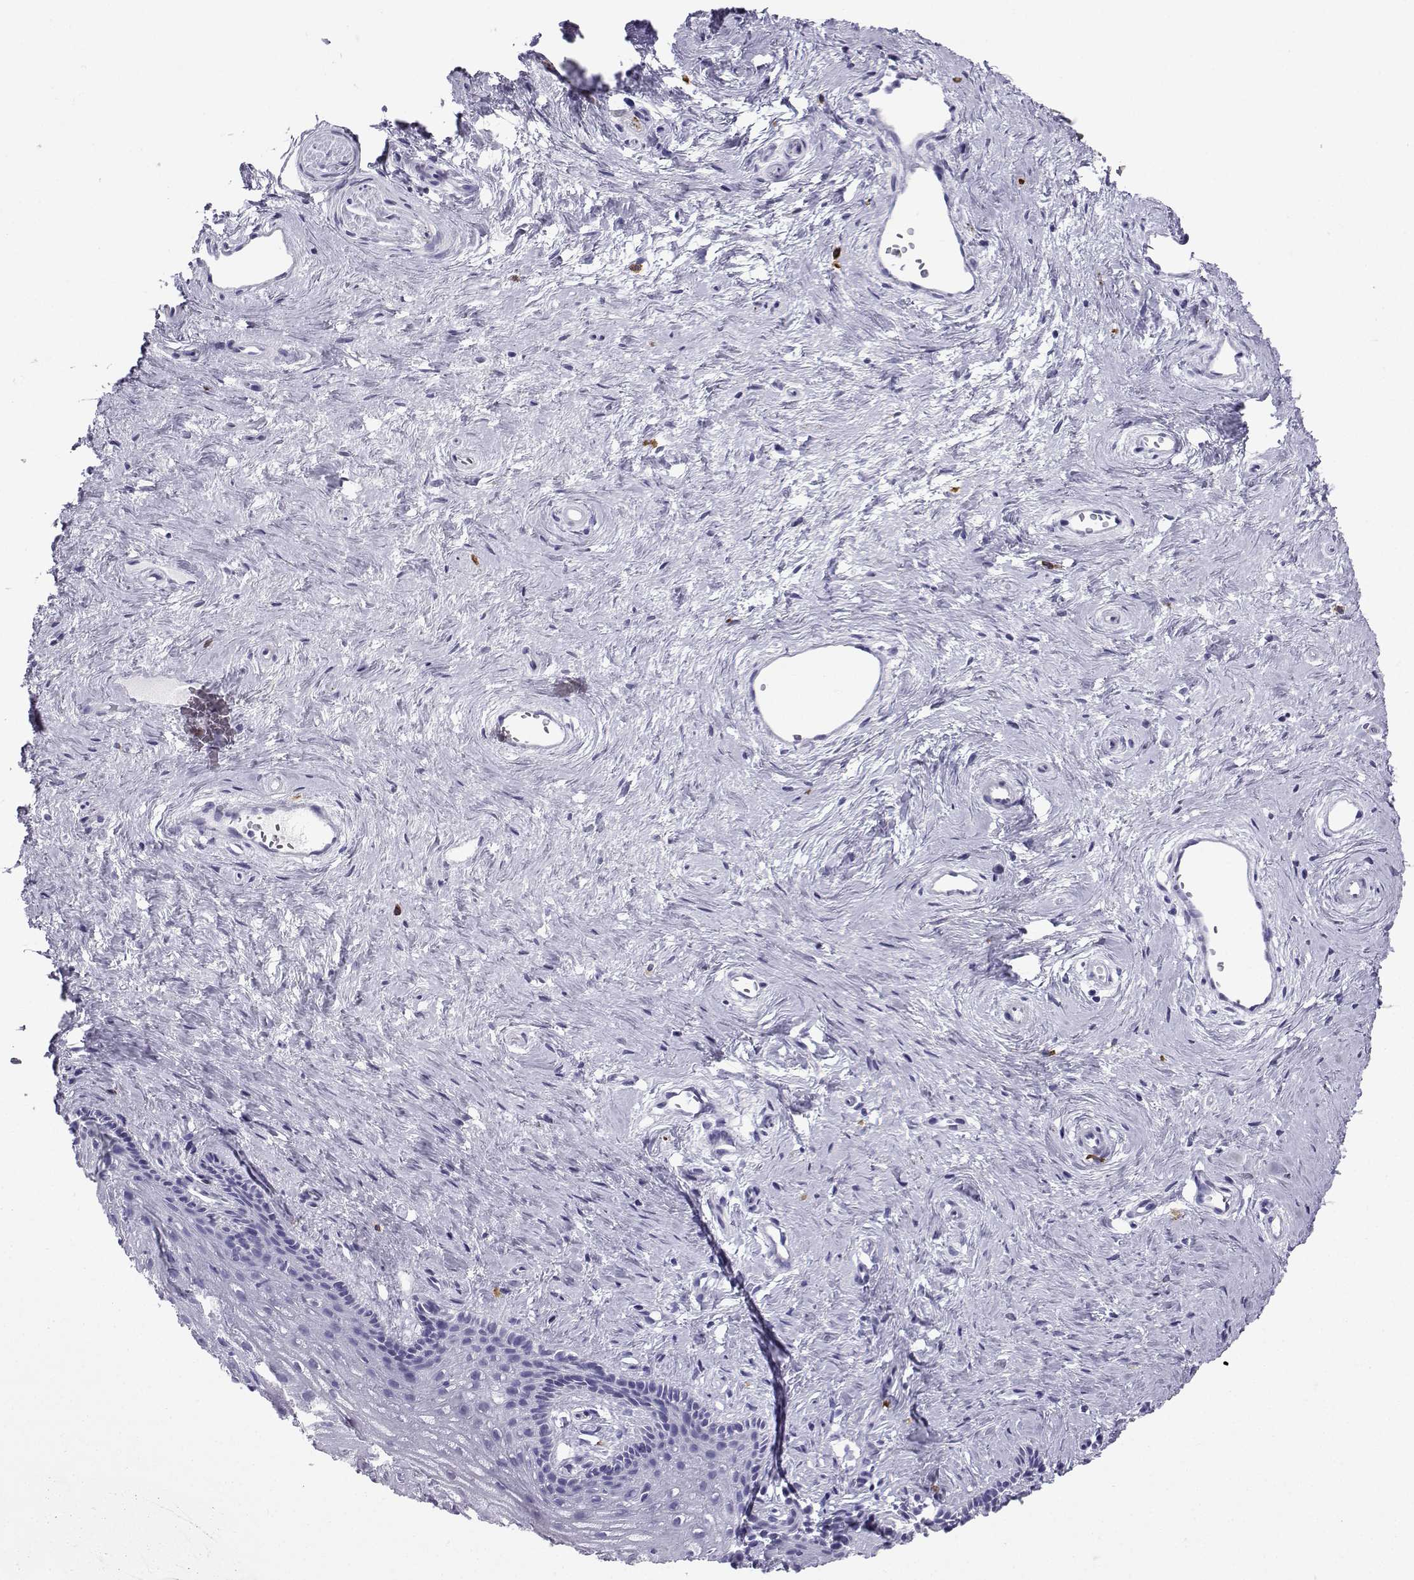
{"staining": {"intensity": "negative", "quantity": "none", "location": "none"}, "tissue": "vagina", "cell_type": "Squamous epithelial cells", "image_type": "normal", "snomed": [{"axis": "morphology", "description": "Normal tissue, NOS"}, {"axis": "topography", "description": "Vagina"}], "caption": "This is an immunohistochemistry (IHC) micrograph of normal human vagina. There is no expression in squamous epithelial cells.", "gene": "SLC18A2", "patient": {"sex": "female", "age": 45}}